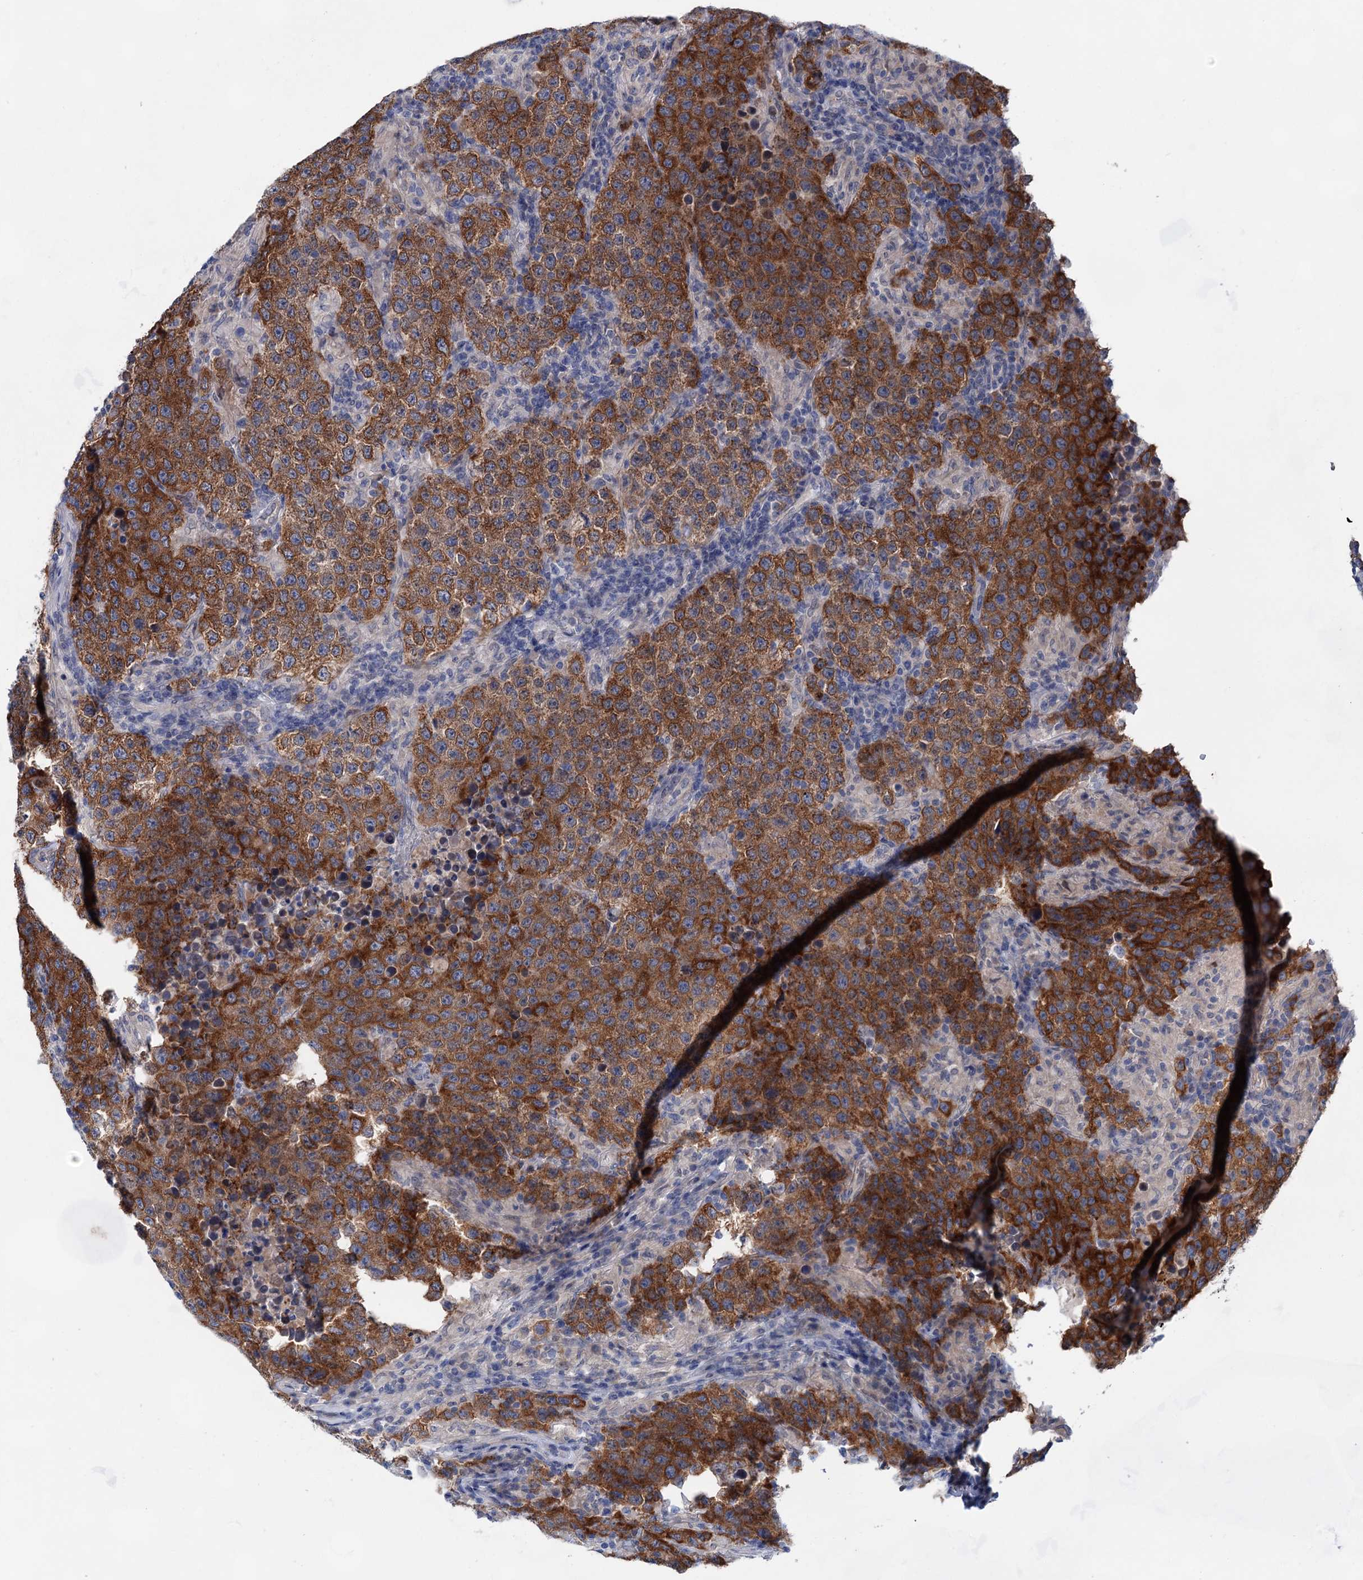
{"staining": {"intensity": "strong", "quantity": ">75%", "location": "cytoplasmic/membranous"}, "tissue": "testis cancer", "cell_type": "Tumor cells", "image_type": "cancer", "snomed": [{"axis": "morphology", "description": "Normal tissue, NOS"}, {"axis": "morphology", "description": "Urothelial carcinoma, High grade"}, {"axis": "morphology", "description": "Seminoma, NOS"}, {"axis": "morphology", "description": "Carcinoma, Embryonal, NOS"}, {"axis": "topography", "description": "Urinary bladder"}, {"axis": "topography", "description": "Testis"}], "caption": "The immunohistochemical stain highlights strong cytoplasmic/membranous expression in tumor cells of testis cancer tissue. Using DAB (3,3'-diaminobenzidine) (brown) and hematoxylin (blue) stains, captured at high magnification using brightfield microscopy.", "gene": "MORN3", "patient": {"sex": "male", "age": 41}}